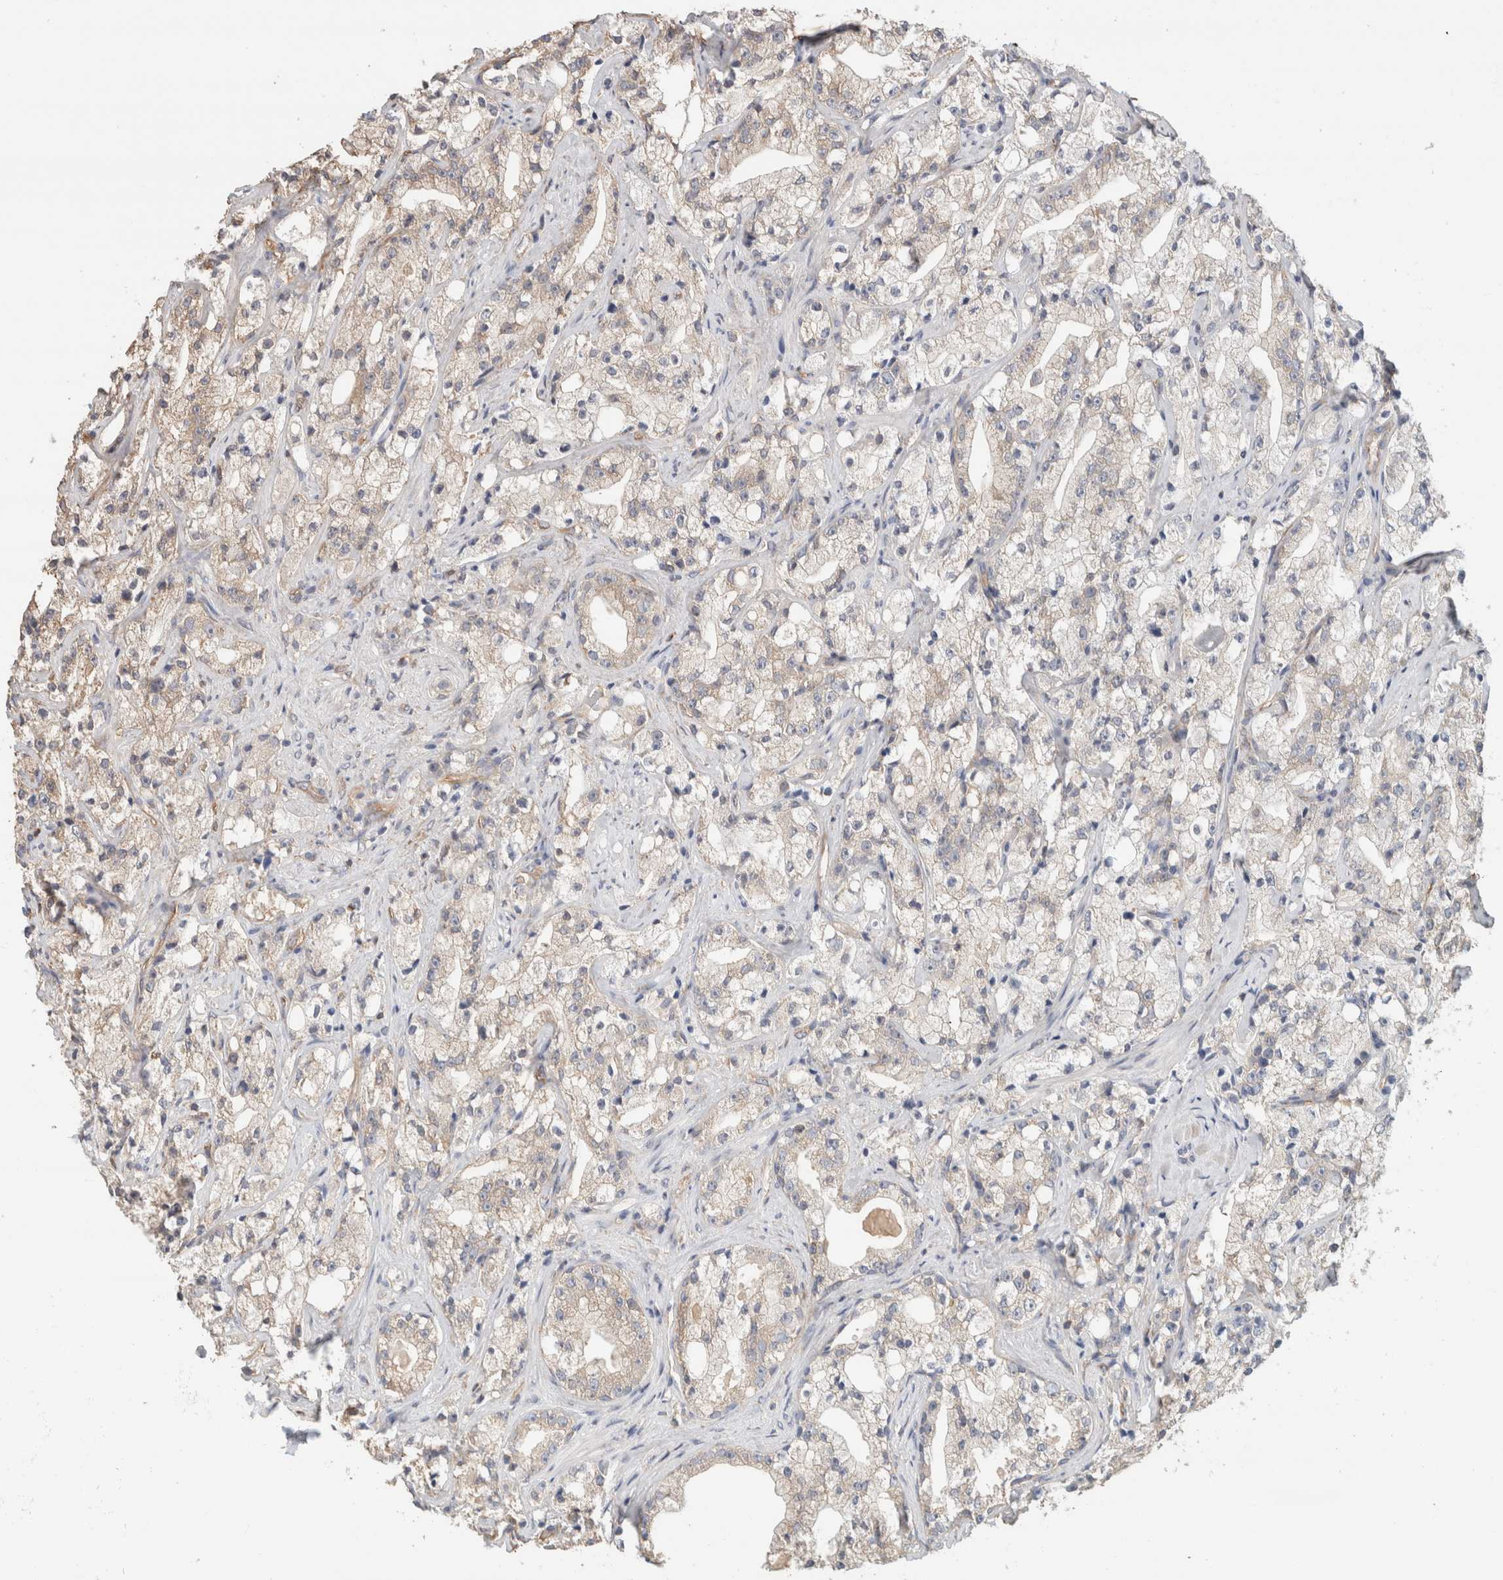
{"staining": {"intensity": "weak", "quantity": "<25%", "location": "cytoplasmic/membranous"}, "tissue": "prostate cancer", "cell_type": "Tumor cells", "image_type": "cancer", "snomed": [{"axis": "morphology", "description": "Adenocarcinoma, High grade"}, {"axis": "topography", "description": "Prostate"}], "caption": "There is no significant staining in tumor cells of high-grade adenocarcinoma (prostate). Brightfield microscopy of immunohistochemistry stained with DAB (3,3'-diaminobenzidine) (brown) and hematoxylin (blue), captured at high magnification.", "gene": "CFAP418", "patient": {"sex": "male", "age": 64}}